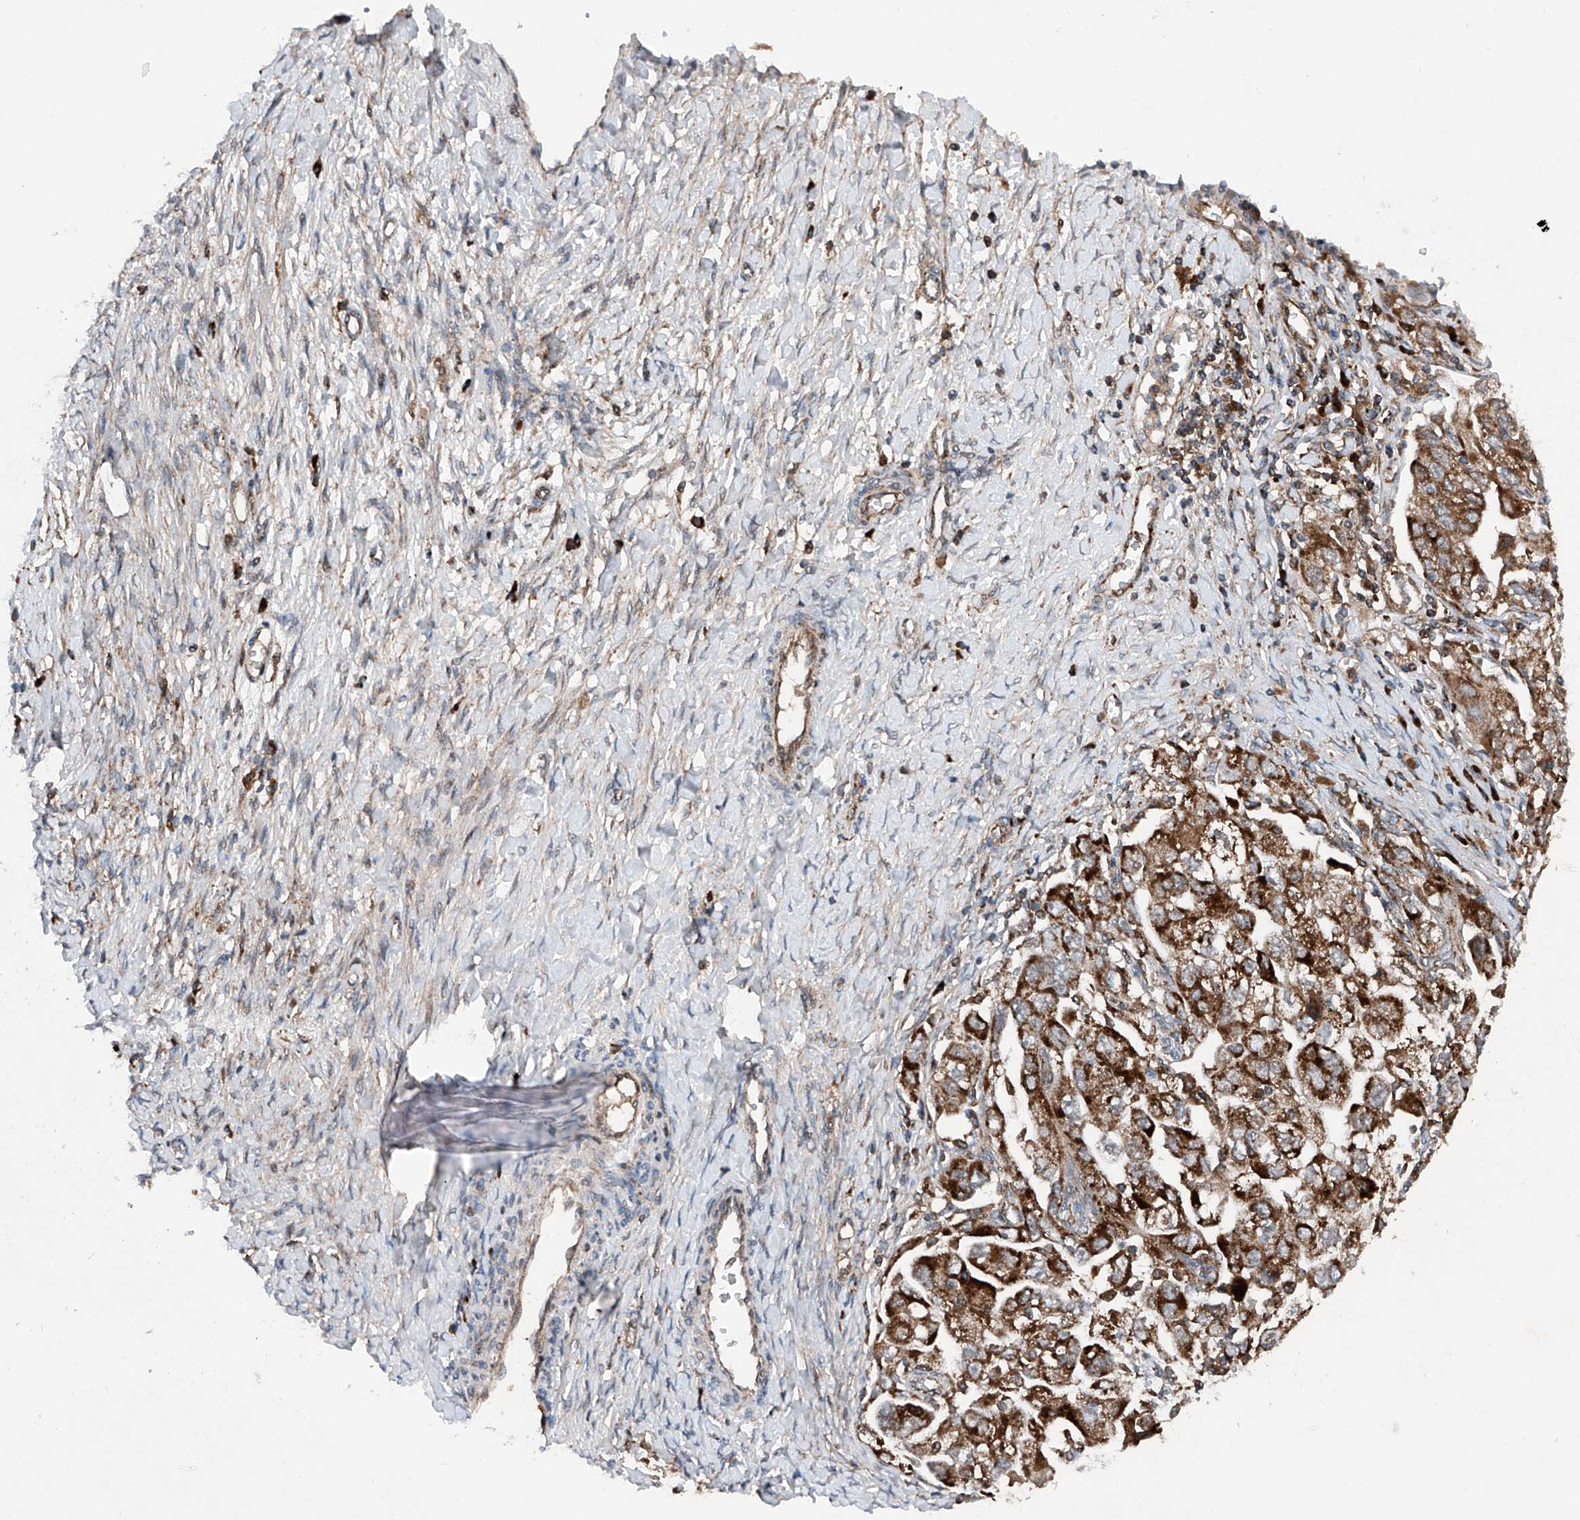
{"staining": {"intensity": "strong", "quantity": ">75%", "location": "cytoplasmic/membranous"}, "tissue": "ovarian cancer", "cell_type": "Tumor cells", "image_type": "cancer", "snomed": [{"axis": "morphology", "description": "Carcinoma, NOS"}, {"axis": "morphology", "description": "Cystadenocarcinoma, serous, NOS"}, {"axis": "topography", "description": "Ovary"}], "caption": "This image demonstrates ovarian serous cystadenocarcinoma stained with immunohistochemistry (IHC) to label a protein in brown. The cytoplasmic/membranous of tumor cells show strong positivity for the protein. Nuclei are counter-stained blue.", "gene": "DAD1", "patient": {"sex": "female", "age": 69}}